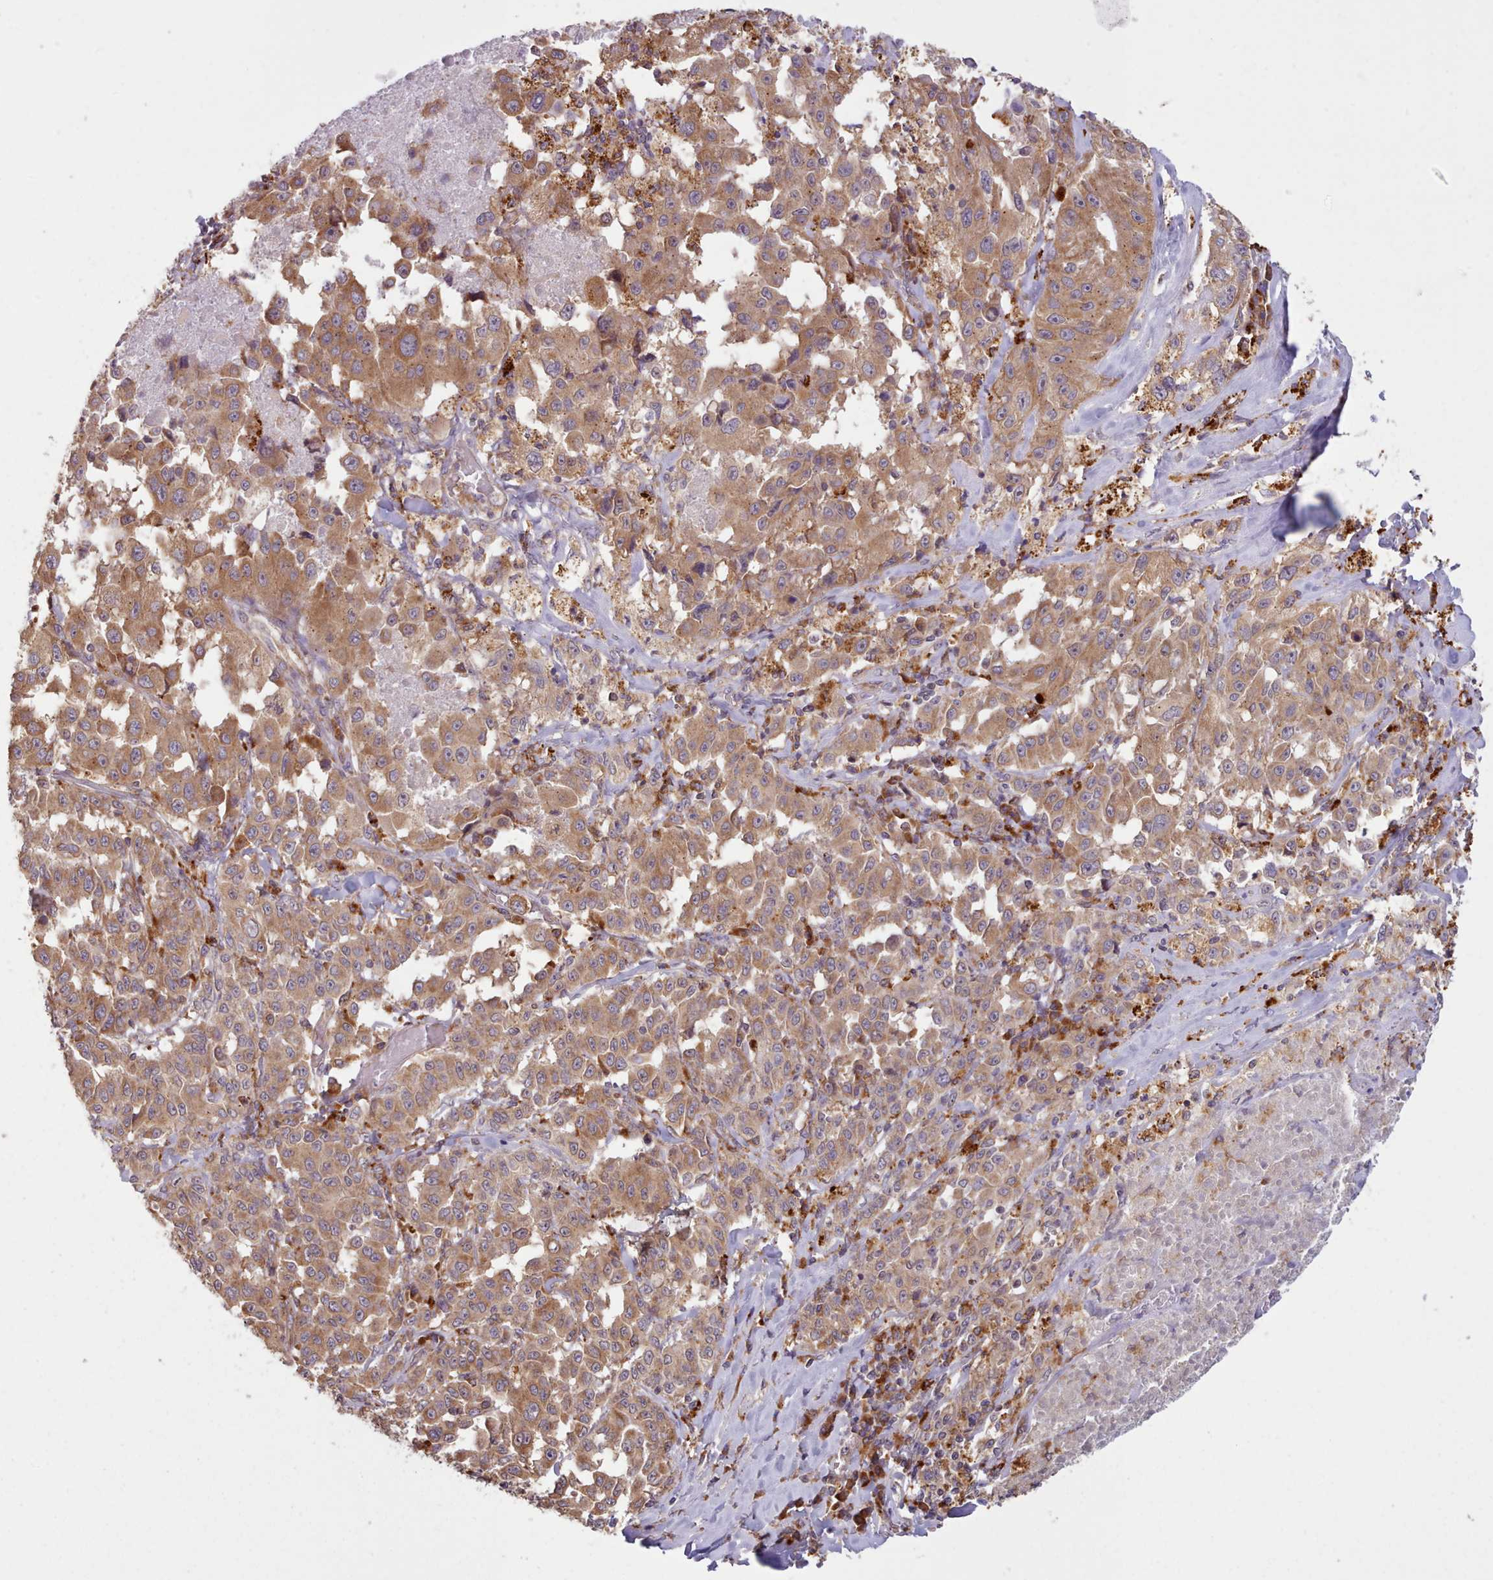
{"staining": {"intensity": "moderate", "quantity": ">75%", "location": "cytoplasmic/membranous"}, "tissue": "melanoma", "cell_type": "Tumor cells", "image_type": "cancer", "snomed": [{"axis": "morphology", "description": "Malignant melanoma, Metastatic site"}, {"axis": "topography", "description": "Lymph node"}], "caption": "High-power microscopy captured an immunohistochemistry histopathology image of malignant melanoma (metastatic site), revealing moderate cytoplasmic/membranous expression in approximately >75% of tumor cells. (IHC, brightfield microscopy, high magnification).", "gene": "CRYBG1", "patient": {"sex": "male", "age": 62}}